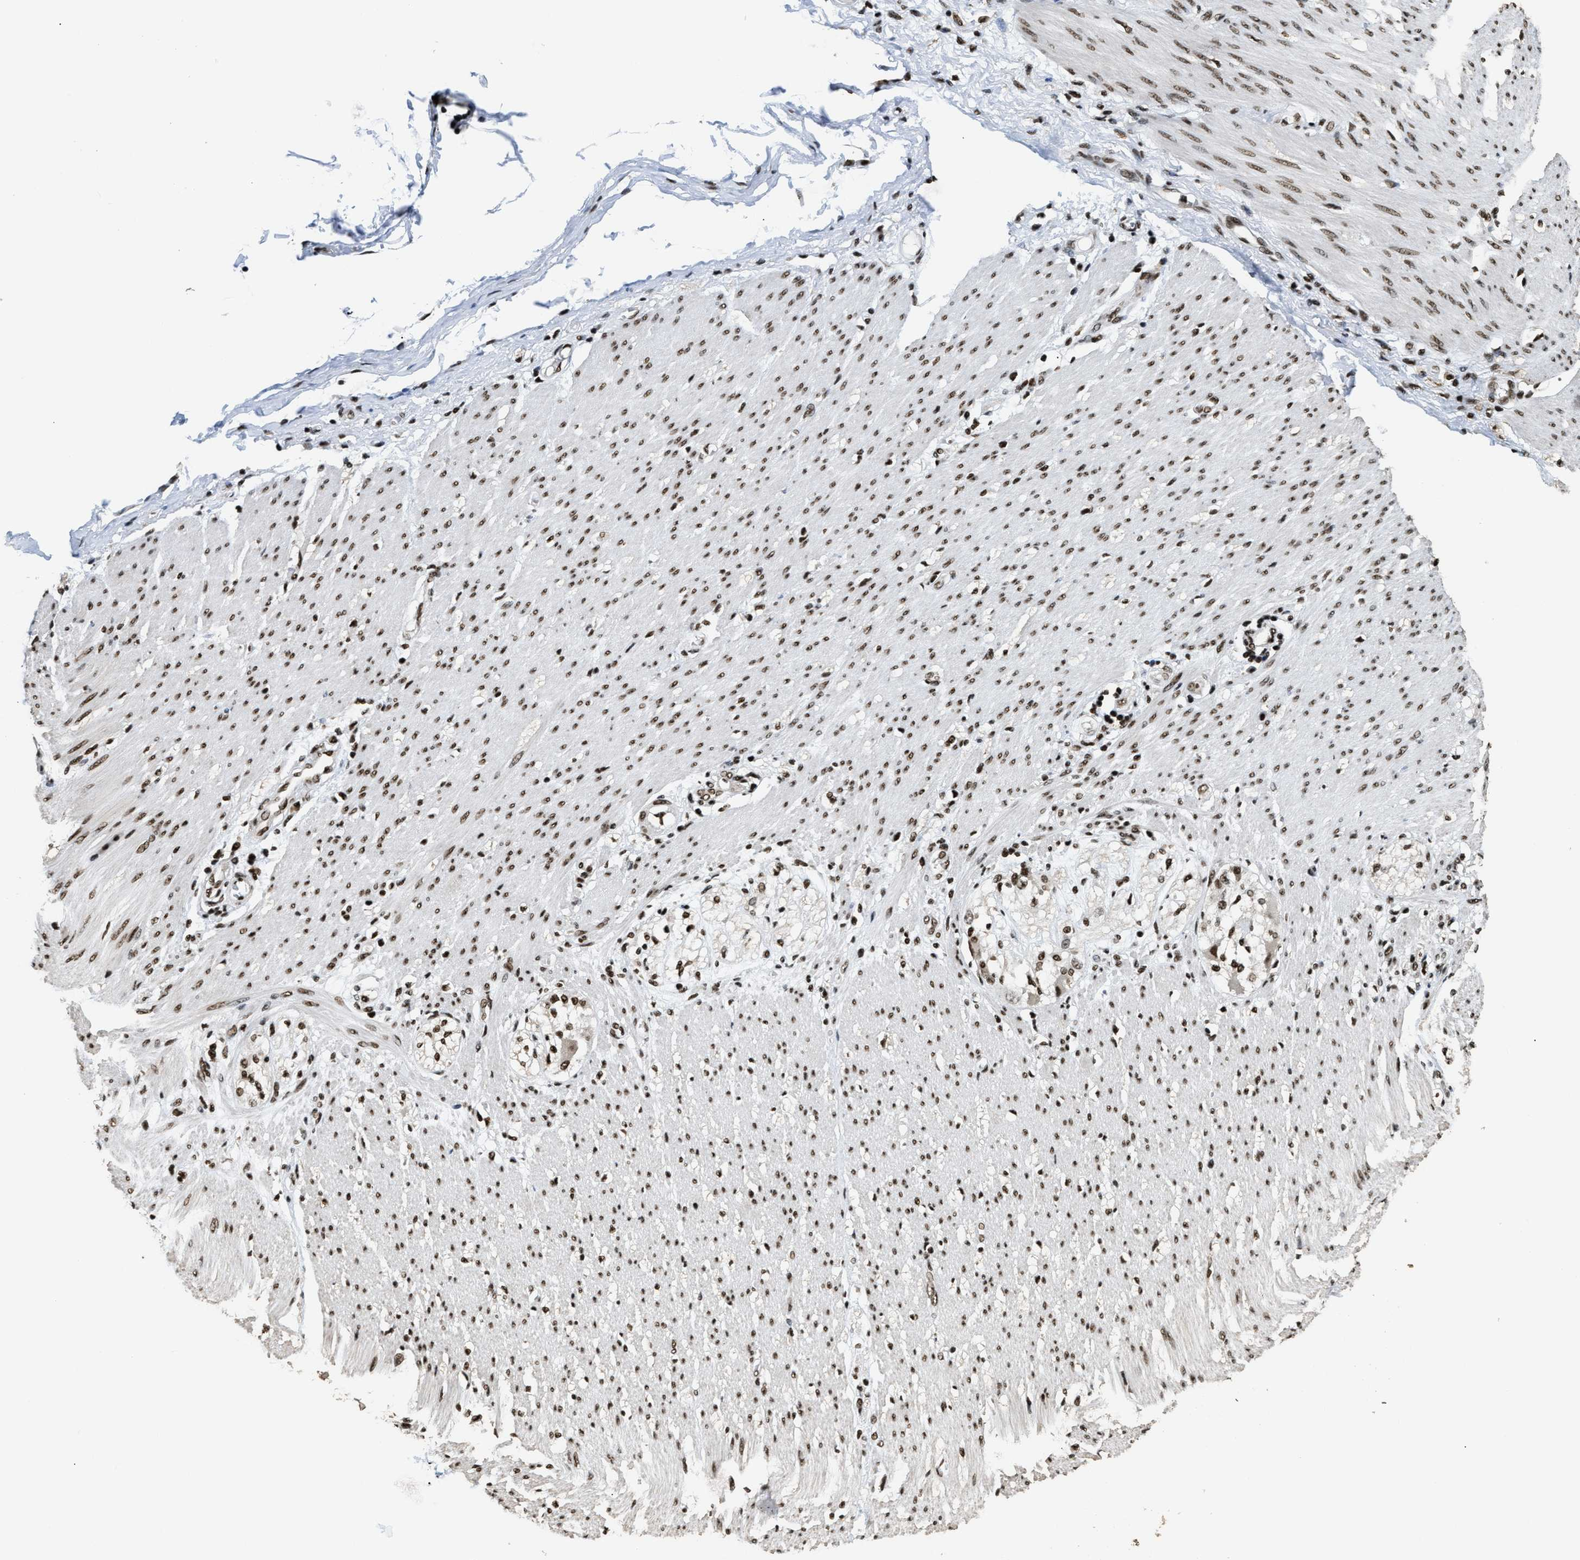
{"staining": {"intensity": "strong", "quantity": ">75%", "location": "nuclear"}, "tissue": "adipose tissue", "cell_type": "Adipocytes", "image_type": "normal", "snomed": [{"axis": "morphology", "description": "Normal tissue, NOS"}, {"axis": "morphology", "description": "Adenocarcinoma, NOS"}, {"axis": "topography", "description": "Colon"}, {"axis": "topography", "description": "Peripheral nerve tissue"}], "caption": "Immunohistochemistry of benign human adipose tissue displays high levels of strong nuclear staining in approximately >75% of adipocytes.", "gene": "RAD21", "patient": {"sex": "male", "age": 14}}